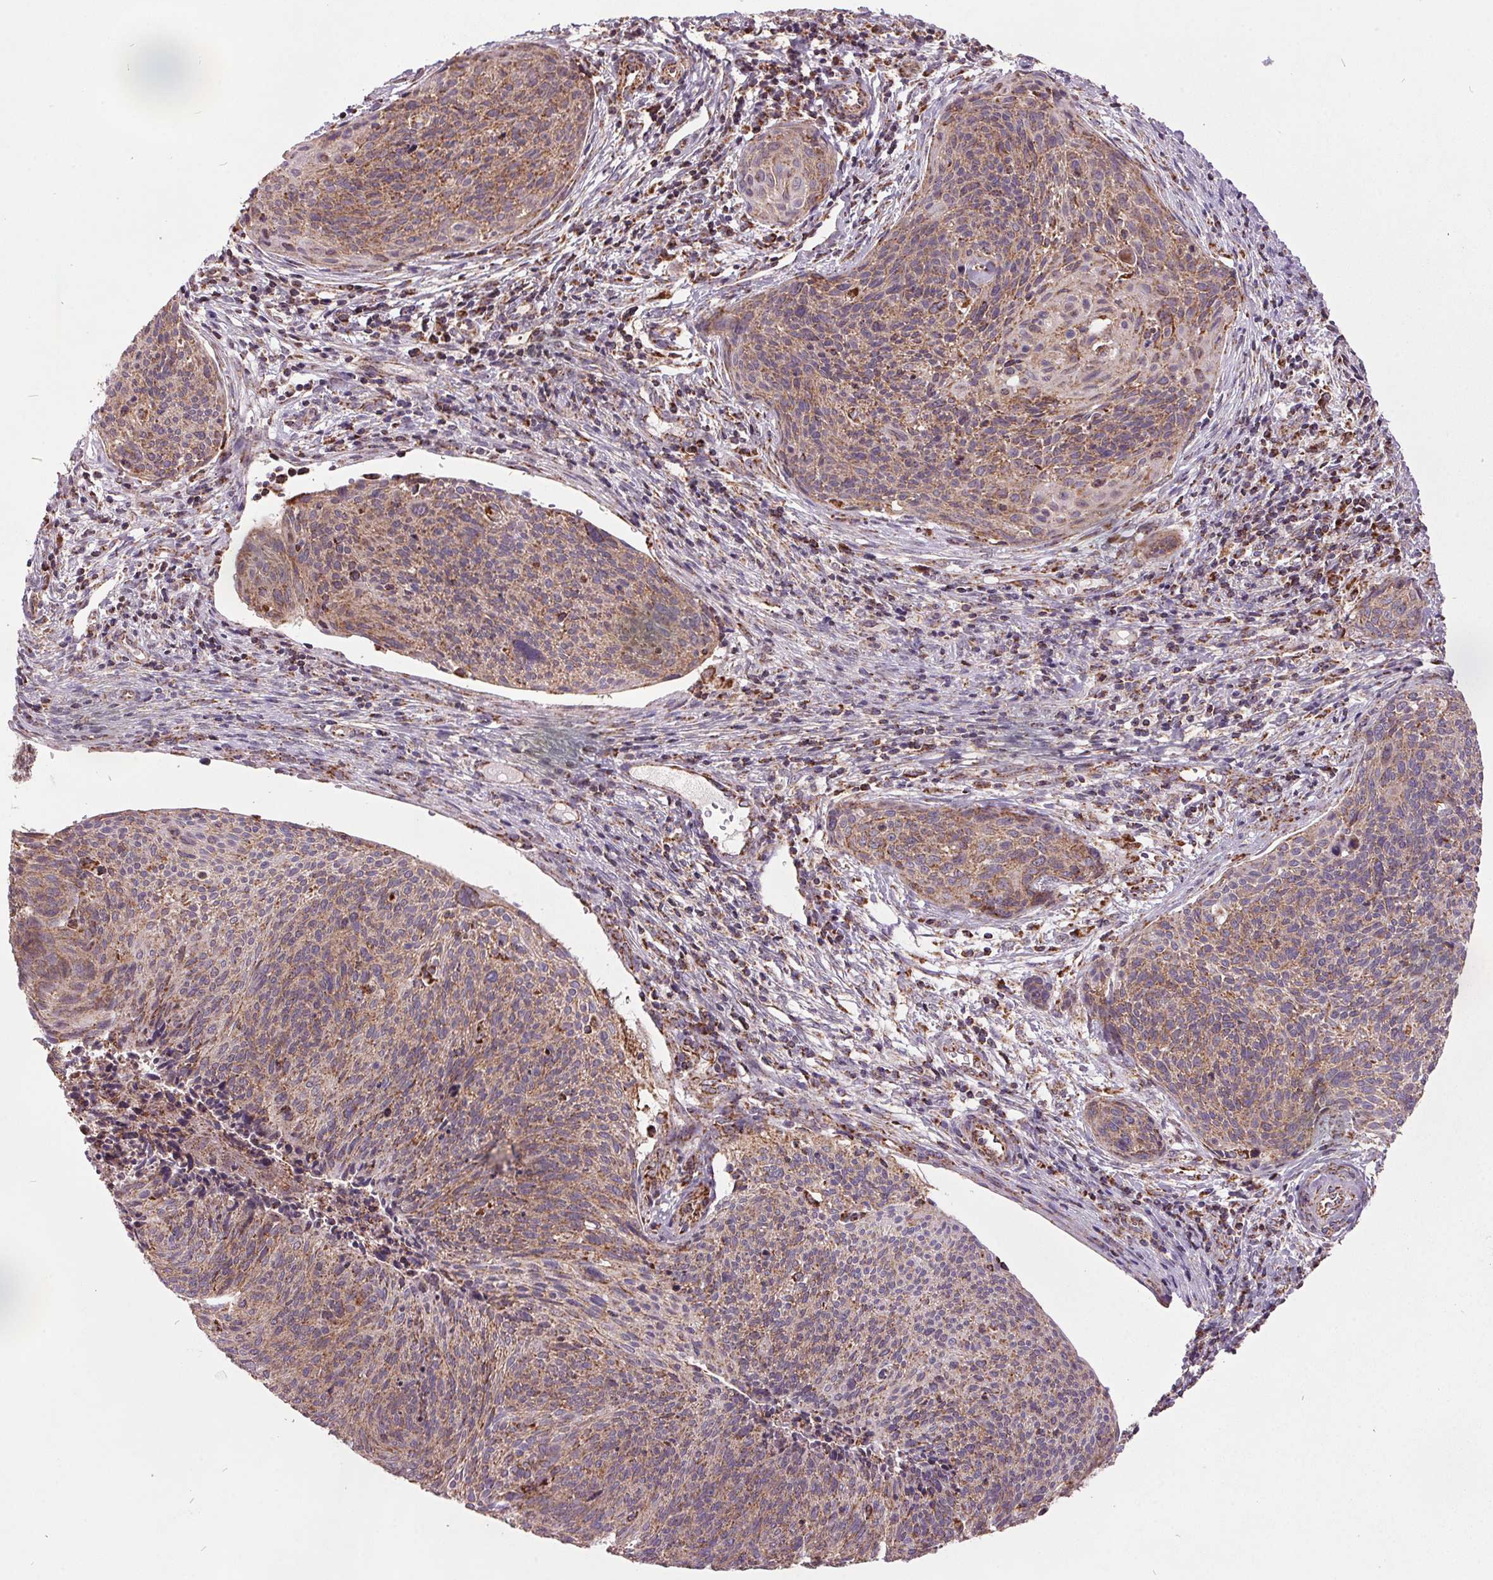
{"staining": {"intensity": "weak", "quantity": ">75%", "location": "cytoplasmic/membranous"}, "tissue": "cervical cancer", "cell_type": "Tumor cells", "image_type": "cancer", "snomed": [{"axis": "morphology", "description": "Squamous cell carcinoma, NOS"}, {"axis": "topography", "description": "Cervix"}], "caption": "IHC (DAB) staining of human squamous cell carcinoma (cervical) shows weak cytoplasmic/membranous protein expression in about >75% of tumor cells.", "gene": "NDUFS6", "patient": {"sex": "female", "age": 49}}